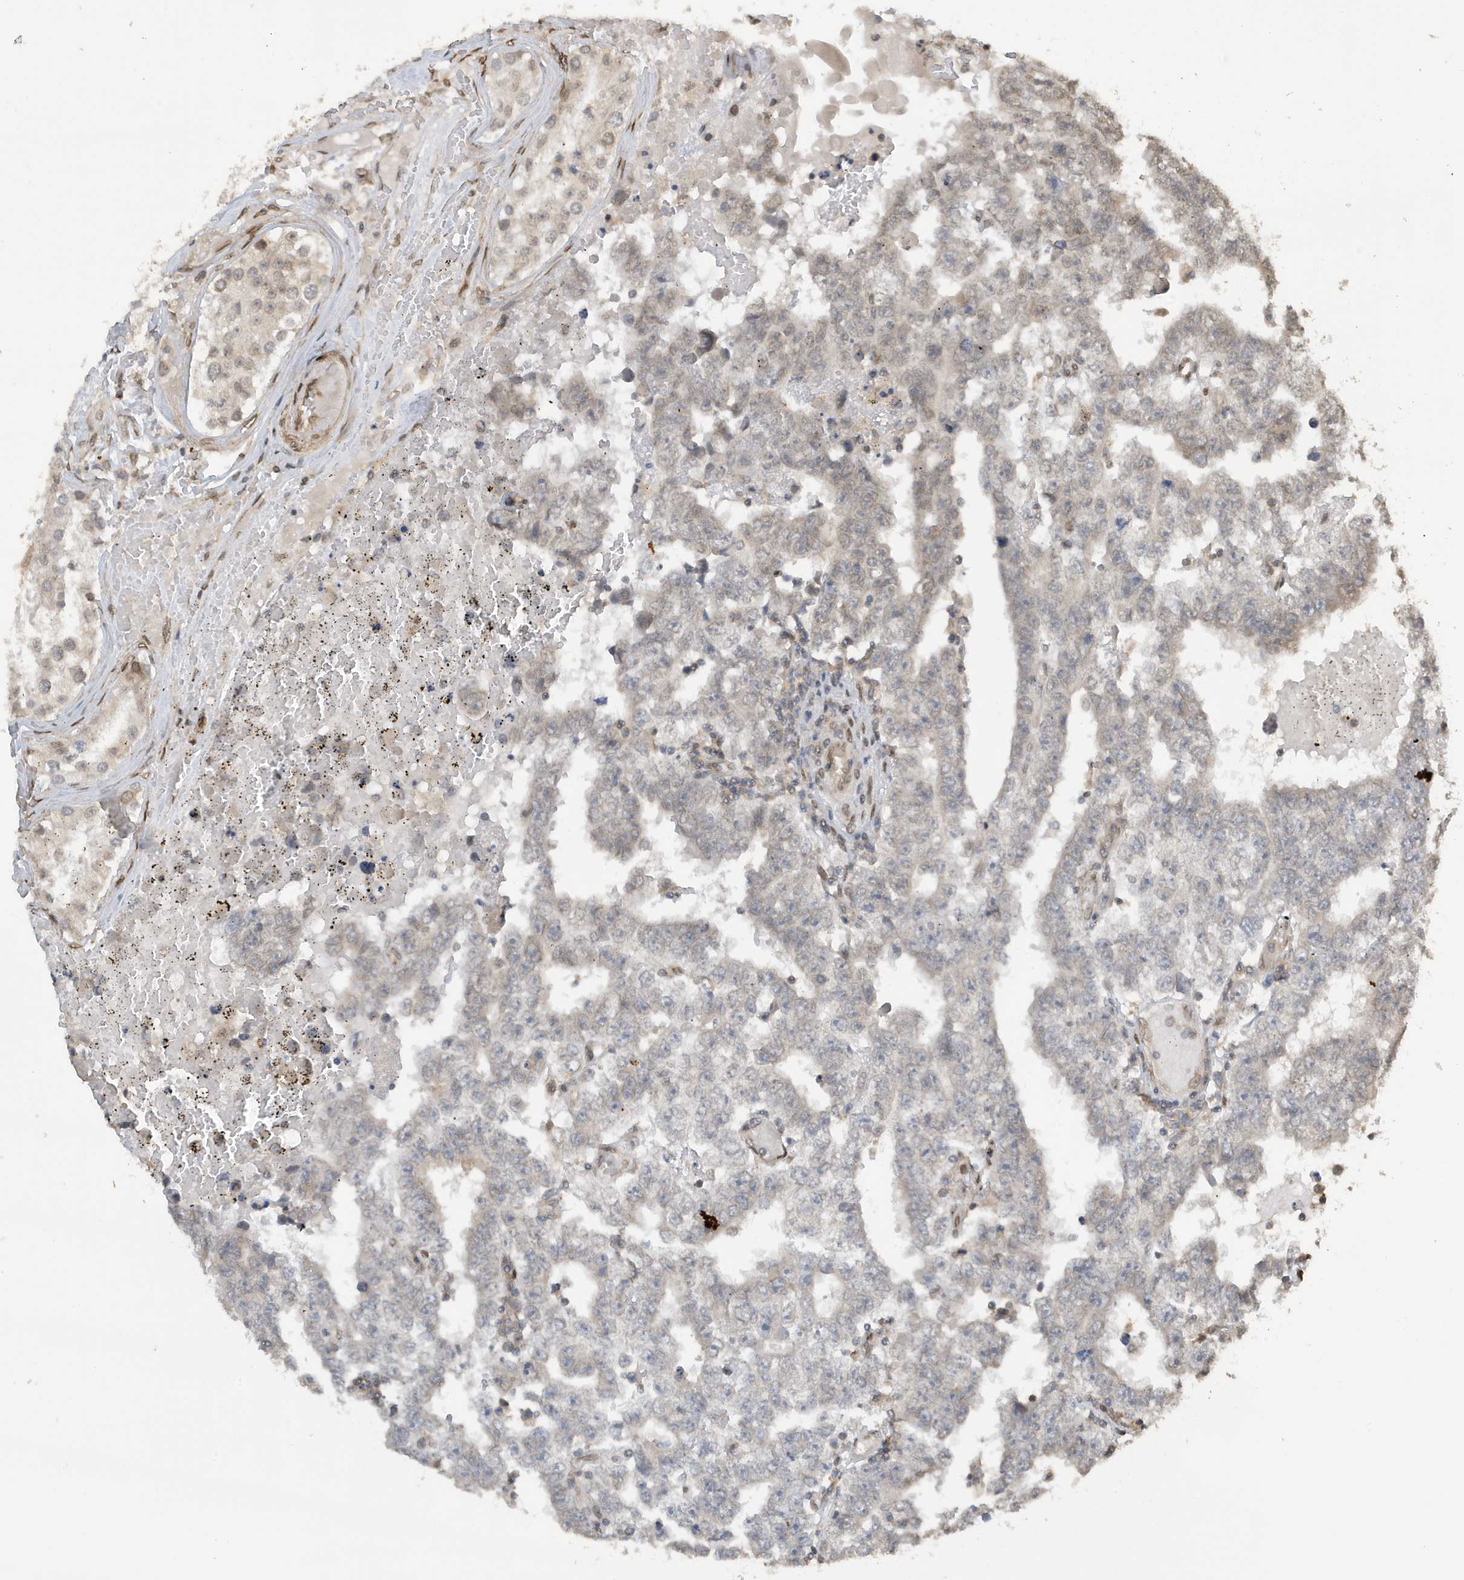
{"staining": {"intensity": "negative", "quantity": "none", "location": "none"}, "tissue": "testis cancer", "cell_type": "Tumor cells", "image_type": "cancer", "snomed": [{"axis": "morphology", "description": "Carcinoma, Embryonal, NOS"}, {"axis": "topography", "description": "Testis"}], "caption": "DAB immunohistochemical staining of testis cancer (embryonal carcinoma) demonstrates no significant expression in tumor cells.", "gene": "DUSP18", "patient": {"sex": "male", "age": 25}}